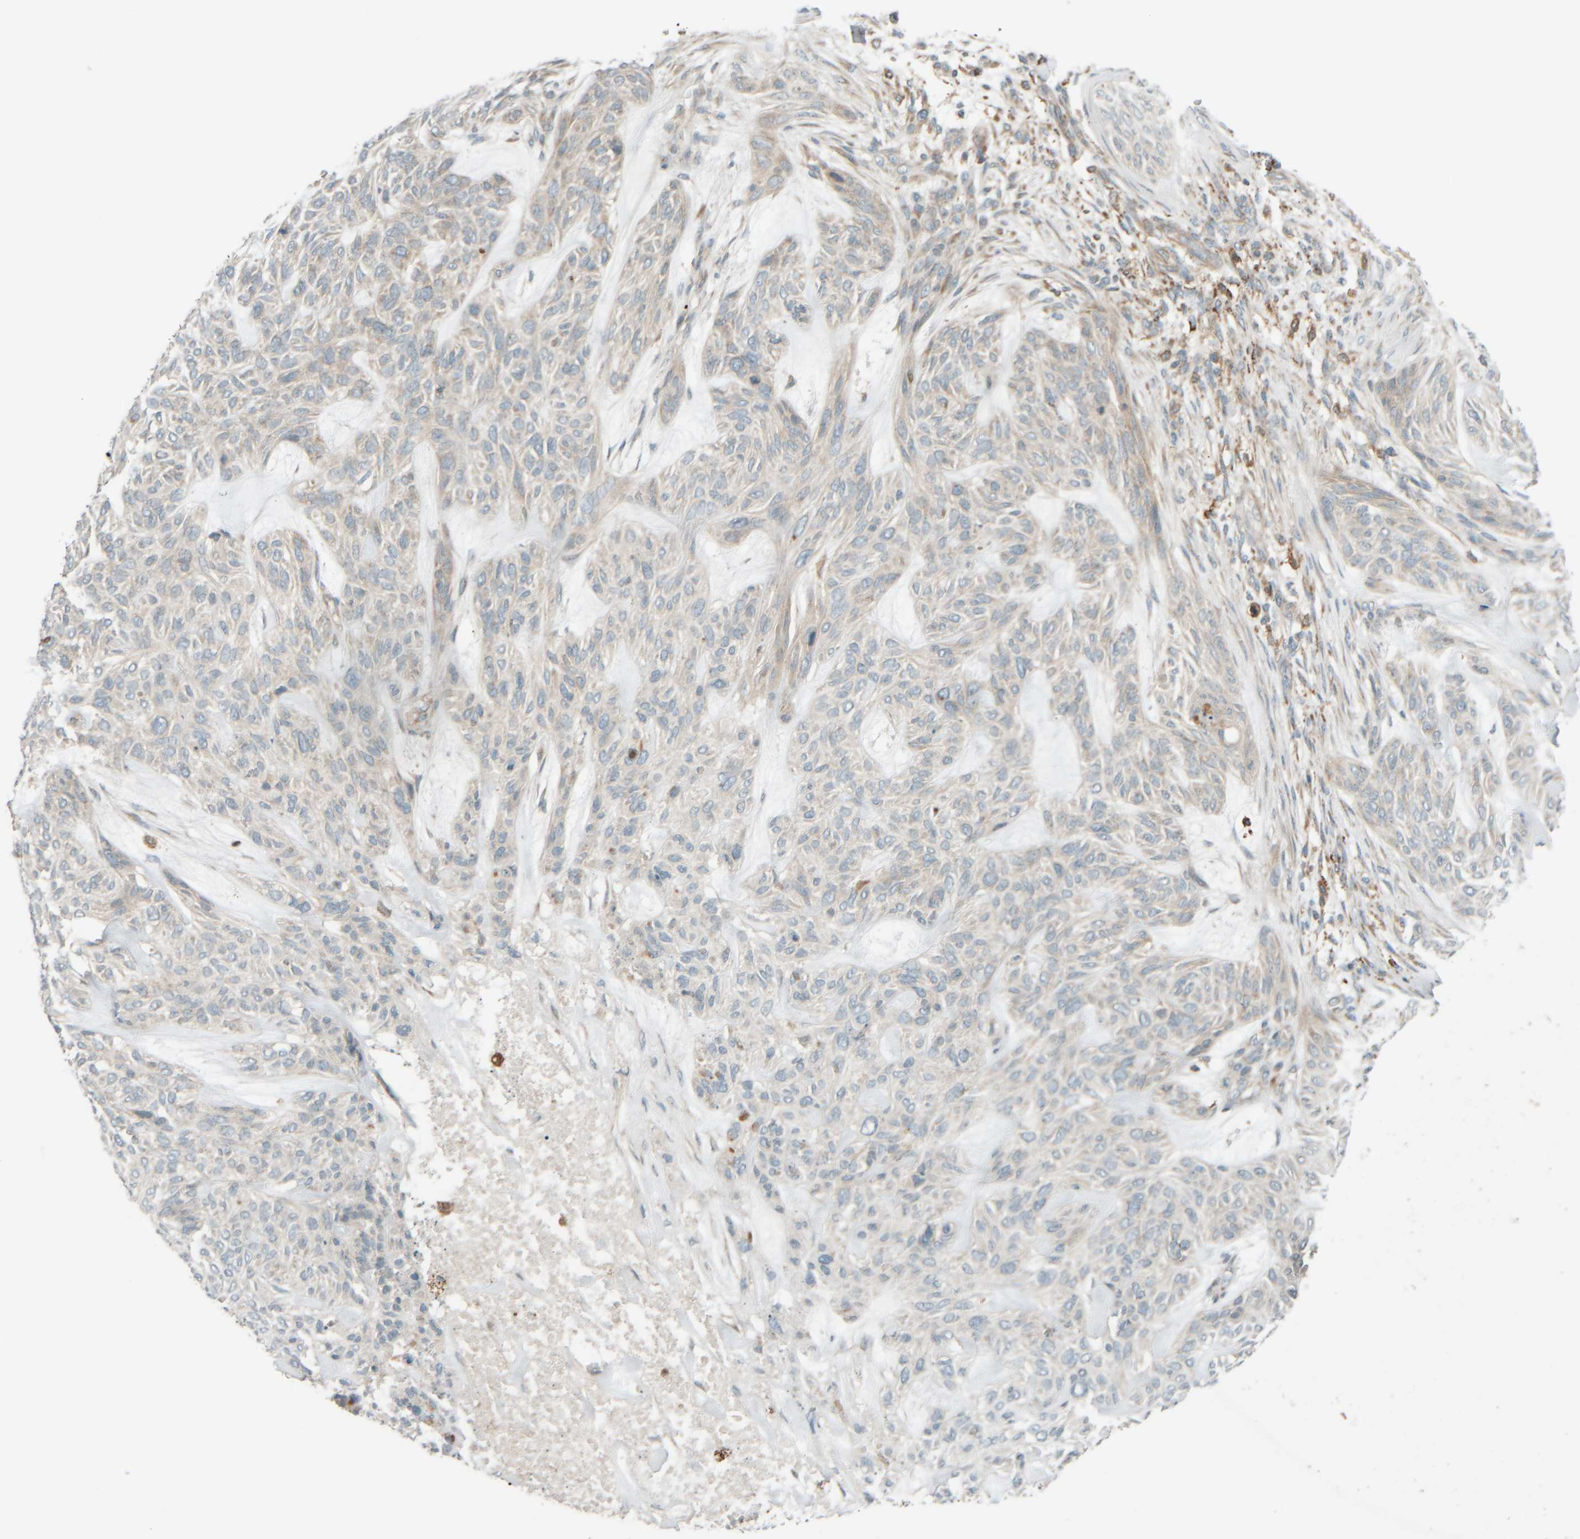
{"staining": {"intensity": "negative", "quantity": "none", "location": "none"}, "tissue": "skin cancer", "cell_type": "Tumor cells", "image_type": "cancer", "snomed": [{"axis": "morphology", "description": "Basal cell carcinoma"}, {"axis": "topography", "description": "Skin"}], "caption": "Basal cell carcinoma (skin) was stained to show a protein in brown. There is no significant positivity in tumor cells.", "gene": "SPAG5", "patient": {"sex": "male", "age": 55}}